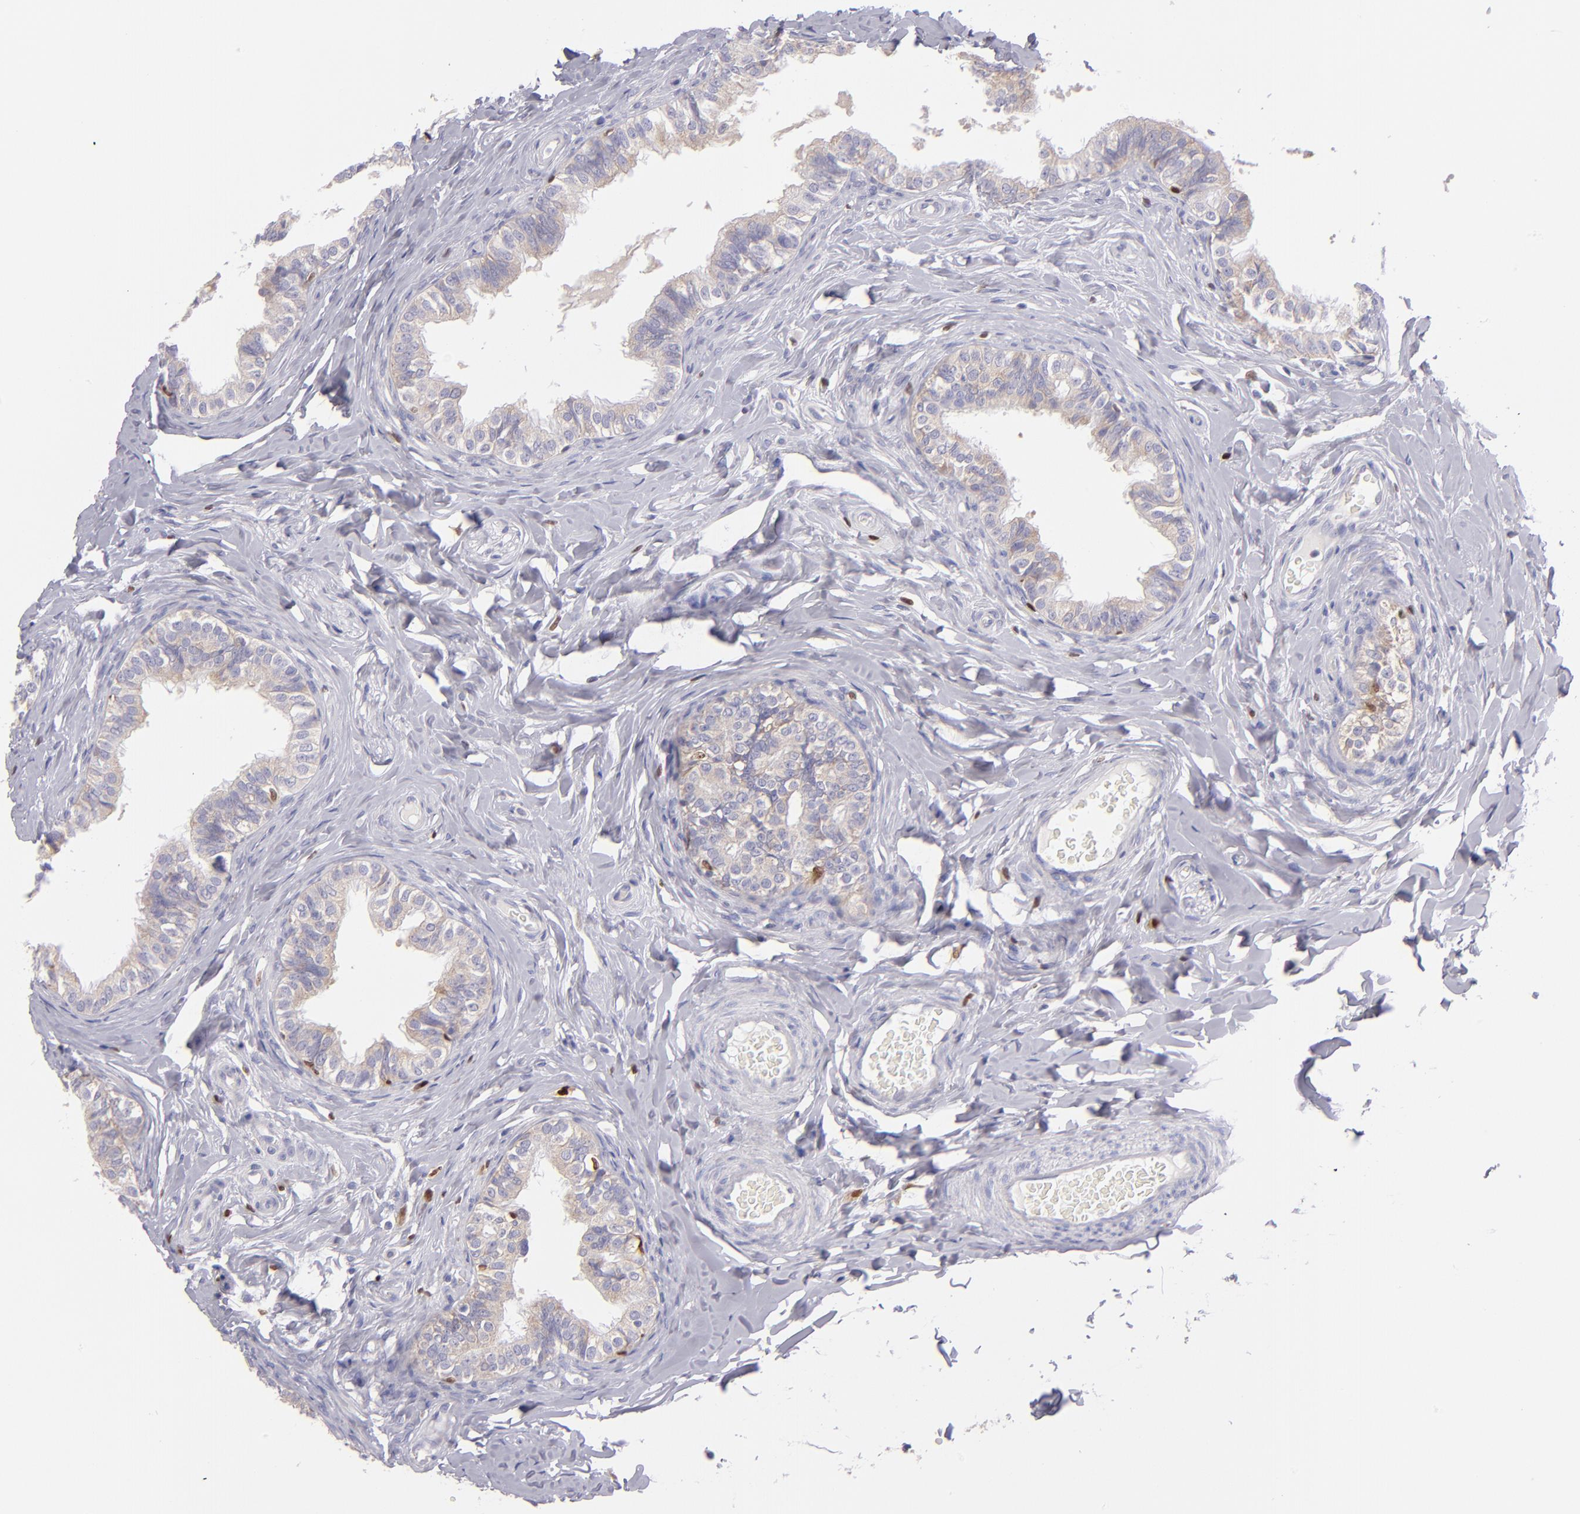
{"staining": {"intensity": "weak", "quantity": ">75%", "location": "cytoplasmic/membranous"}, "tissue": "epididymis", "cell_type": "Glandular cells", "image_type": "normal", "snomed": [{"axis": "morphology", "description": "Normal tissue, NOS"}, {"axis": "topography", "description": "Soft tissue"}, {"axis": "topography", "description": "Epididymis"}], "caption": "Brown immunohistochemical staining in benign human epididymis exhibits weak cytoplasmic/membranous staining in approximately >75% of glandular cells.", "gene": "IRF8", "patient": {"sex": "male", "age": 26}}